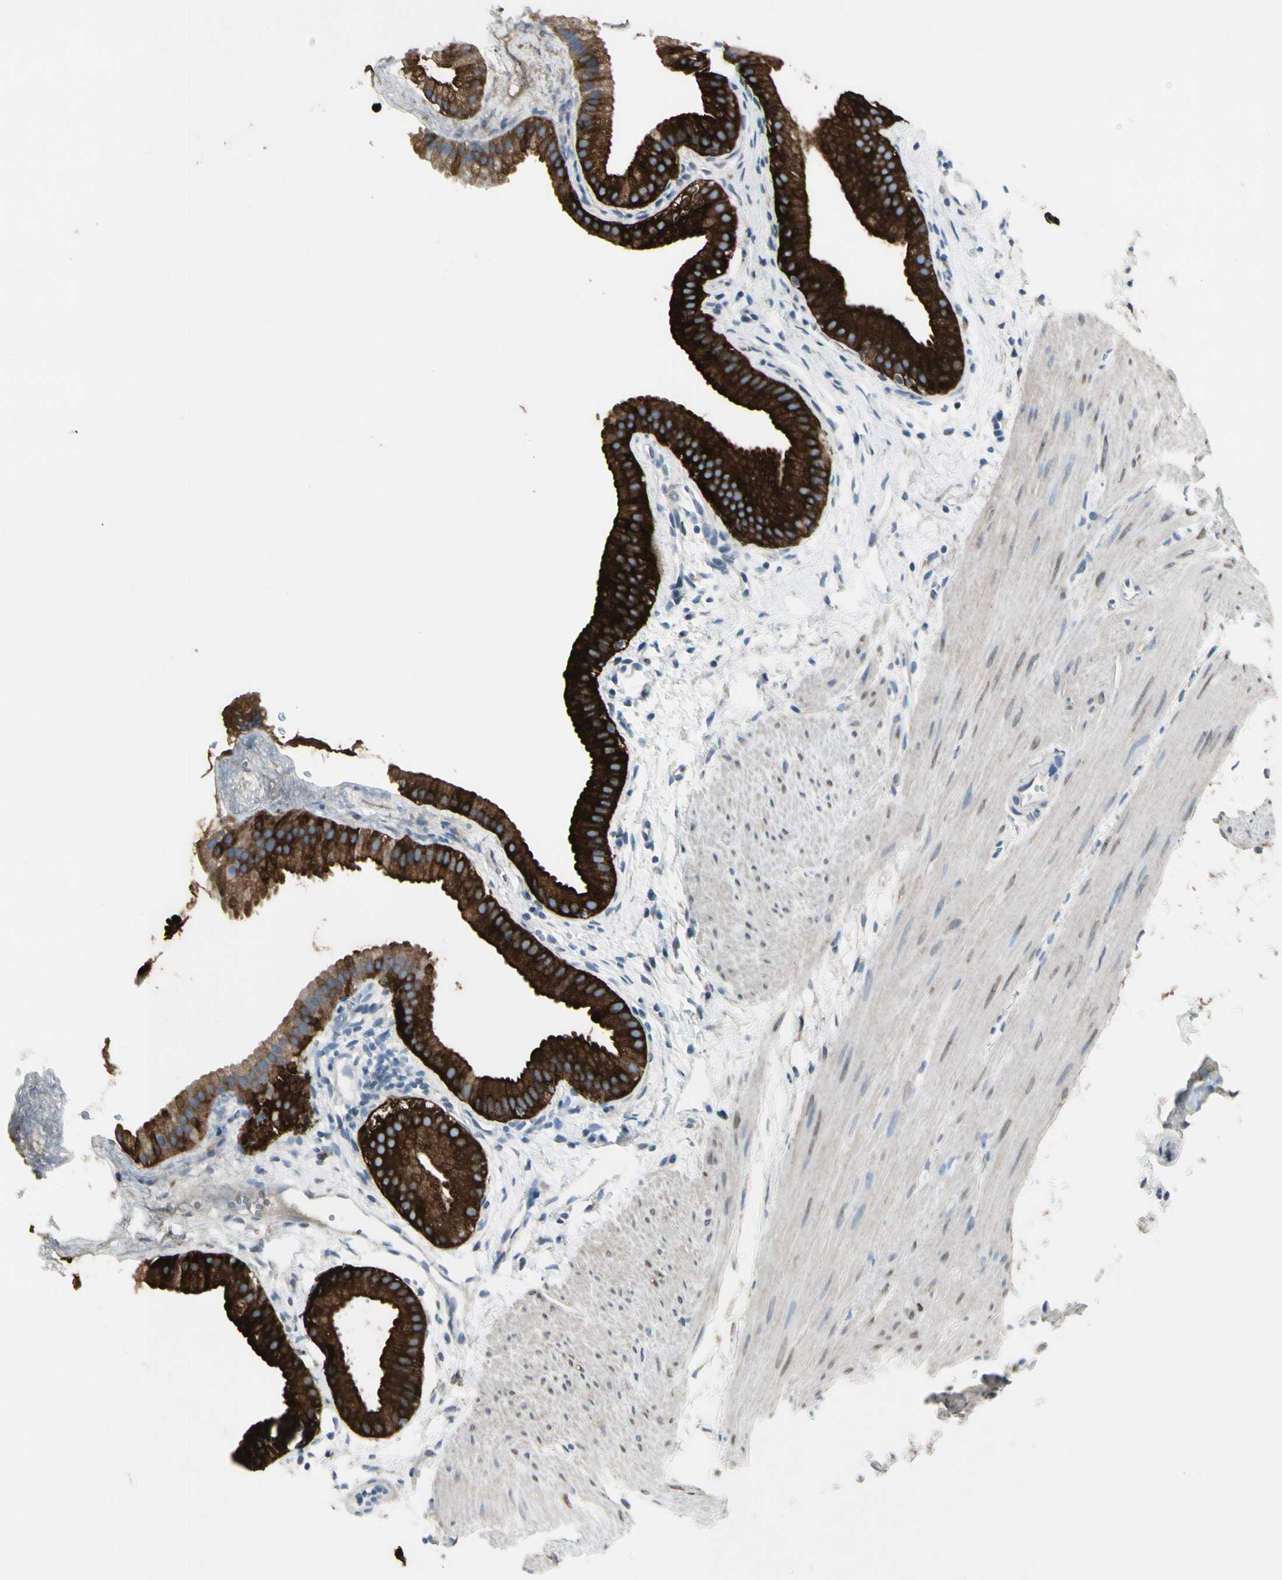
{"staining": {"intensity": "strong", "quantity": ">75%", "location": "cytoplasmic/membranous"}, "tissue": "gallbladder", "cell_type": "Glandular cells", "image_type": "normal", "snomed": [{"axis": "morphology", "description": "Normal tissue, NOS"}, {"axis": "topography", "description": "Gallbladder"}], "caption": "Immunohistochemical staining of benign human gallbladder displays high levels of strong cytoplasmic/membranous expression in approximately >75% of glandular cells. Using DAB (brown) and hematoxylin (blue) stains, captured at high magnification using brightfield microscopy.", "gene": "PIGR", "patient": {"sex": "female", "age": 64}}